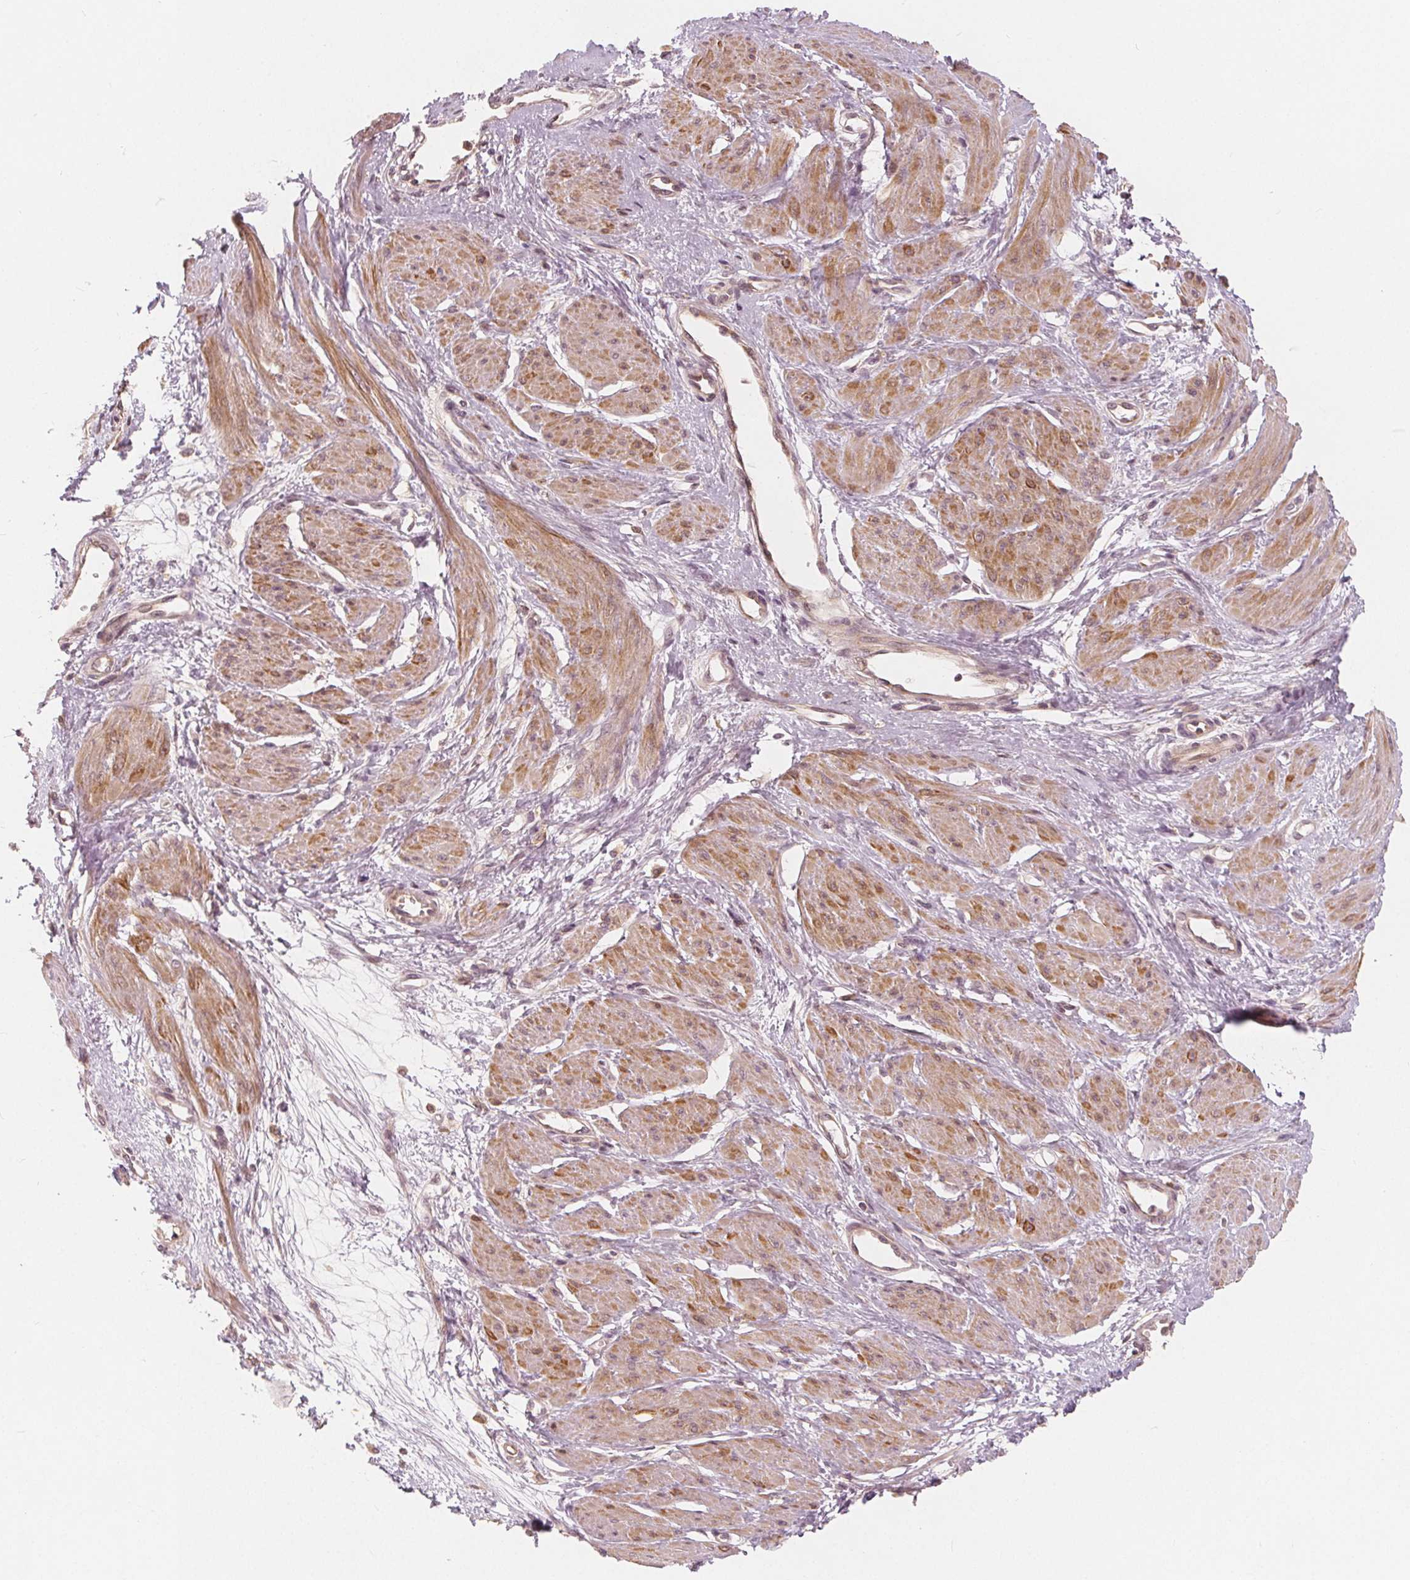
{"staining": {"intensity": "weak", "quantity": "25%-75%", "location": "cytoplasmic/membranous"}, "tissue": "smooth muscle", "cell_type": "Smooth muscle cells", "image_type": "normal", "snomed": [{"axis": "morphology", "description": "Normal tissue, NOS"}, {"axis": "topography", "description": "Smooth muscle"}, {"axis": "topography", "description": "Uterus"}], "caption": "IHC staining of benign smooth muscle, which displays low levels of weak cytoplasmic/membranous positivity in approximately 25%-75% of smooth muscle cells indicating weak cytoplasmic/membranous protein staining. The staining was performed using DAB (brown) for protein detection and nuclei were counterstained in hematoxylin (blue).", "gene": "SNX12", "patient": {"sex": "female", "age": 39}}